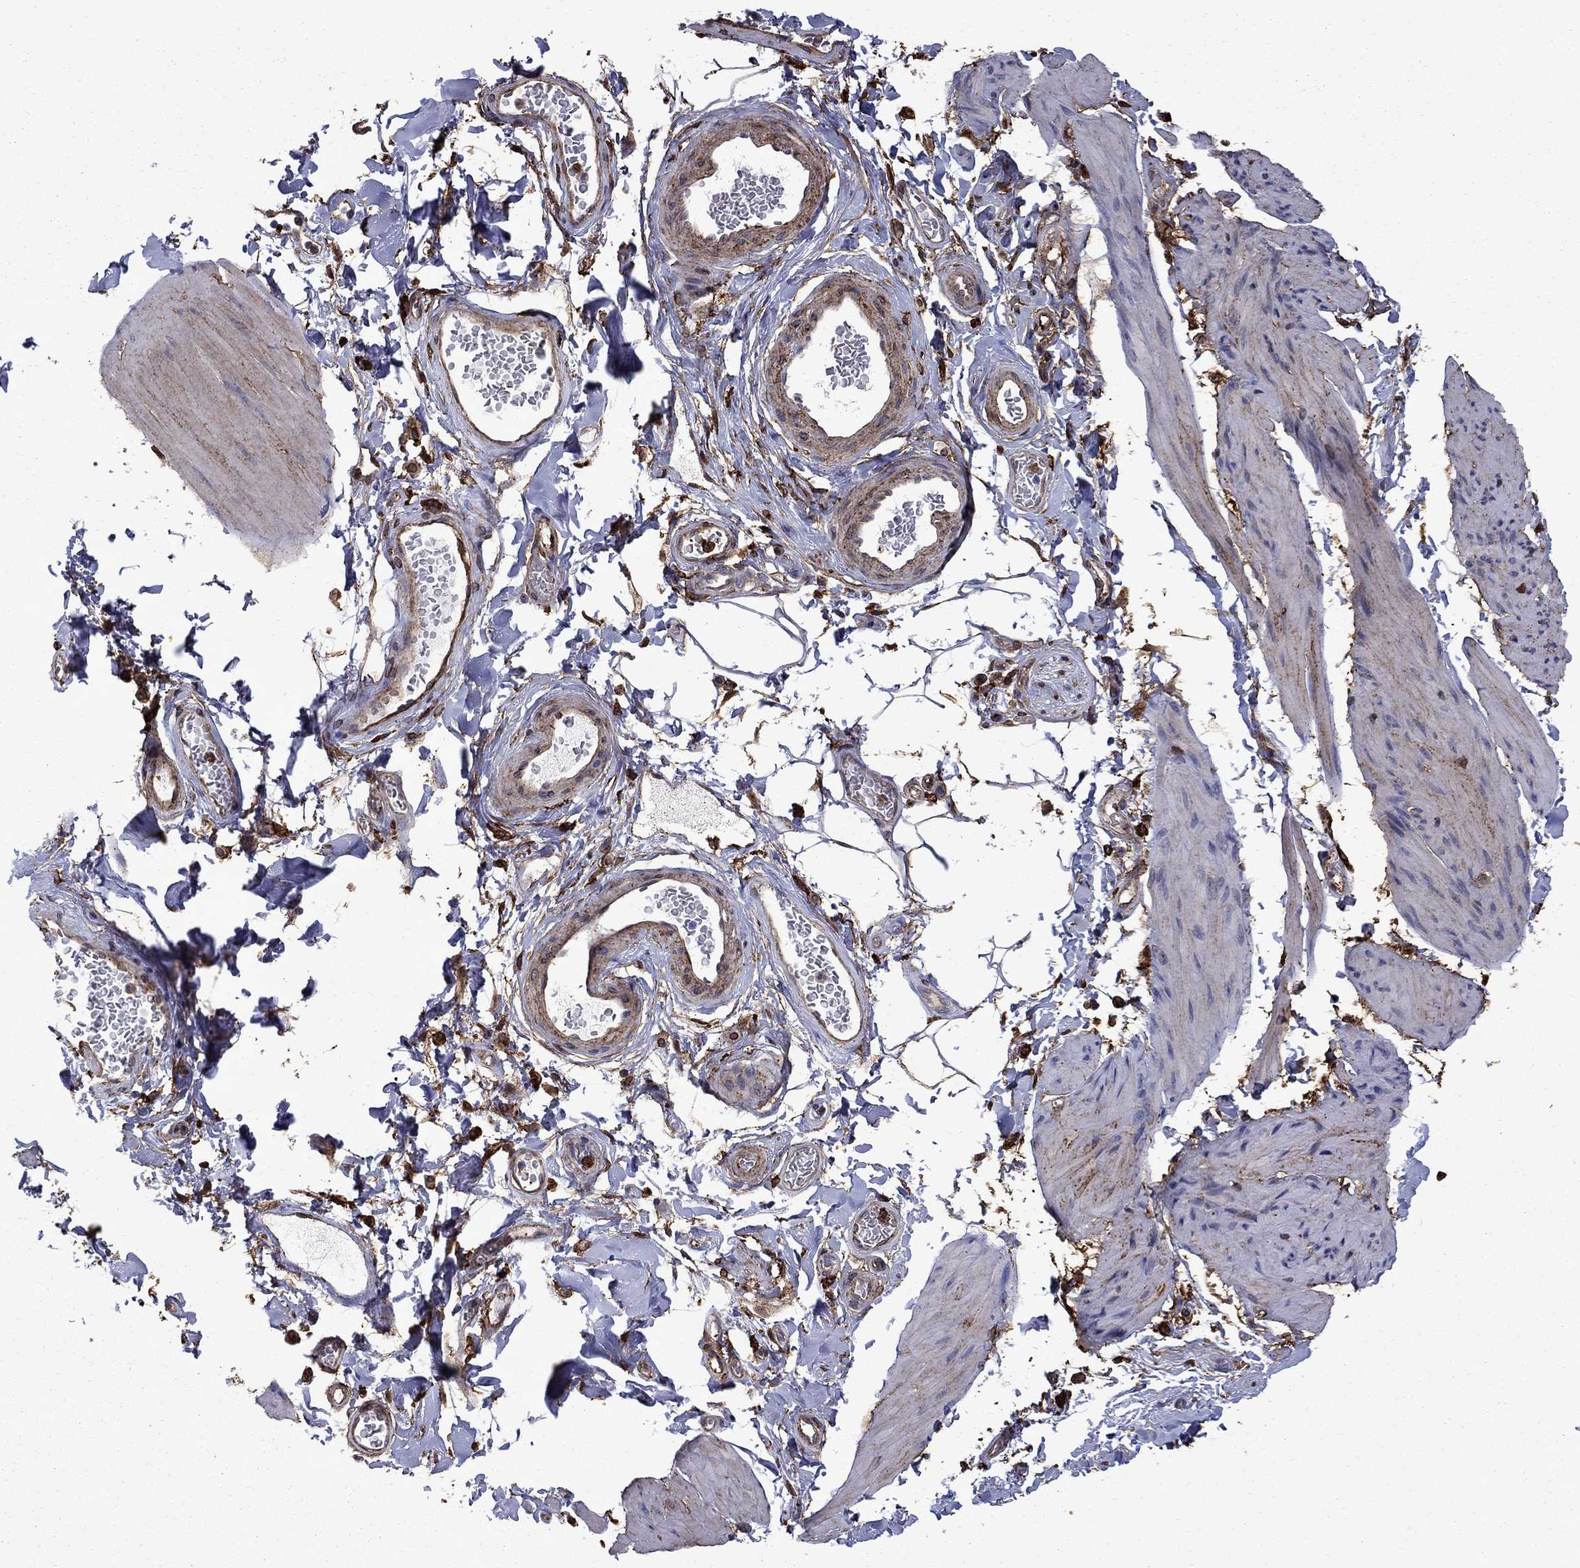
{"staining": {"intensity": "moderate", "quantity": "25%-75%", "location": "cytoplasmic/membranous"}, "tissue": "smooth muscle", "cell_type": "Smooth muscle cells", "image_type": "normal", "snomed": [{"axis": "morphology", "description": "Normal tissue, NOS"}, {"axis": "topography", "description": "Adipose tissue"}, {"axis": "topography", "description": "Smooth muscle"}, {"axis": "topography", "description": "Peripheral nerve tissue"}], "caption": "About 25%-75% of smooth muscle cells in benign smooth muscle demonstrate moderate cytoplasmic/membranous protein expression as visualized by brown immunohistochemical staining.", "gene": "PLAU", "patient": {"sex": "male", "age": 83}}